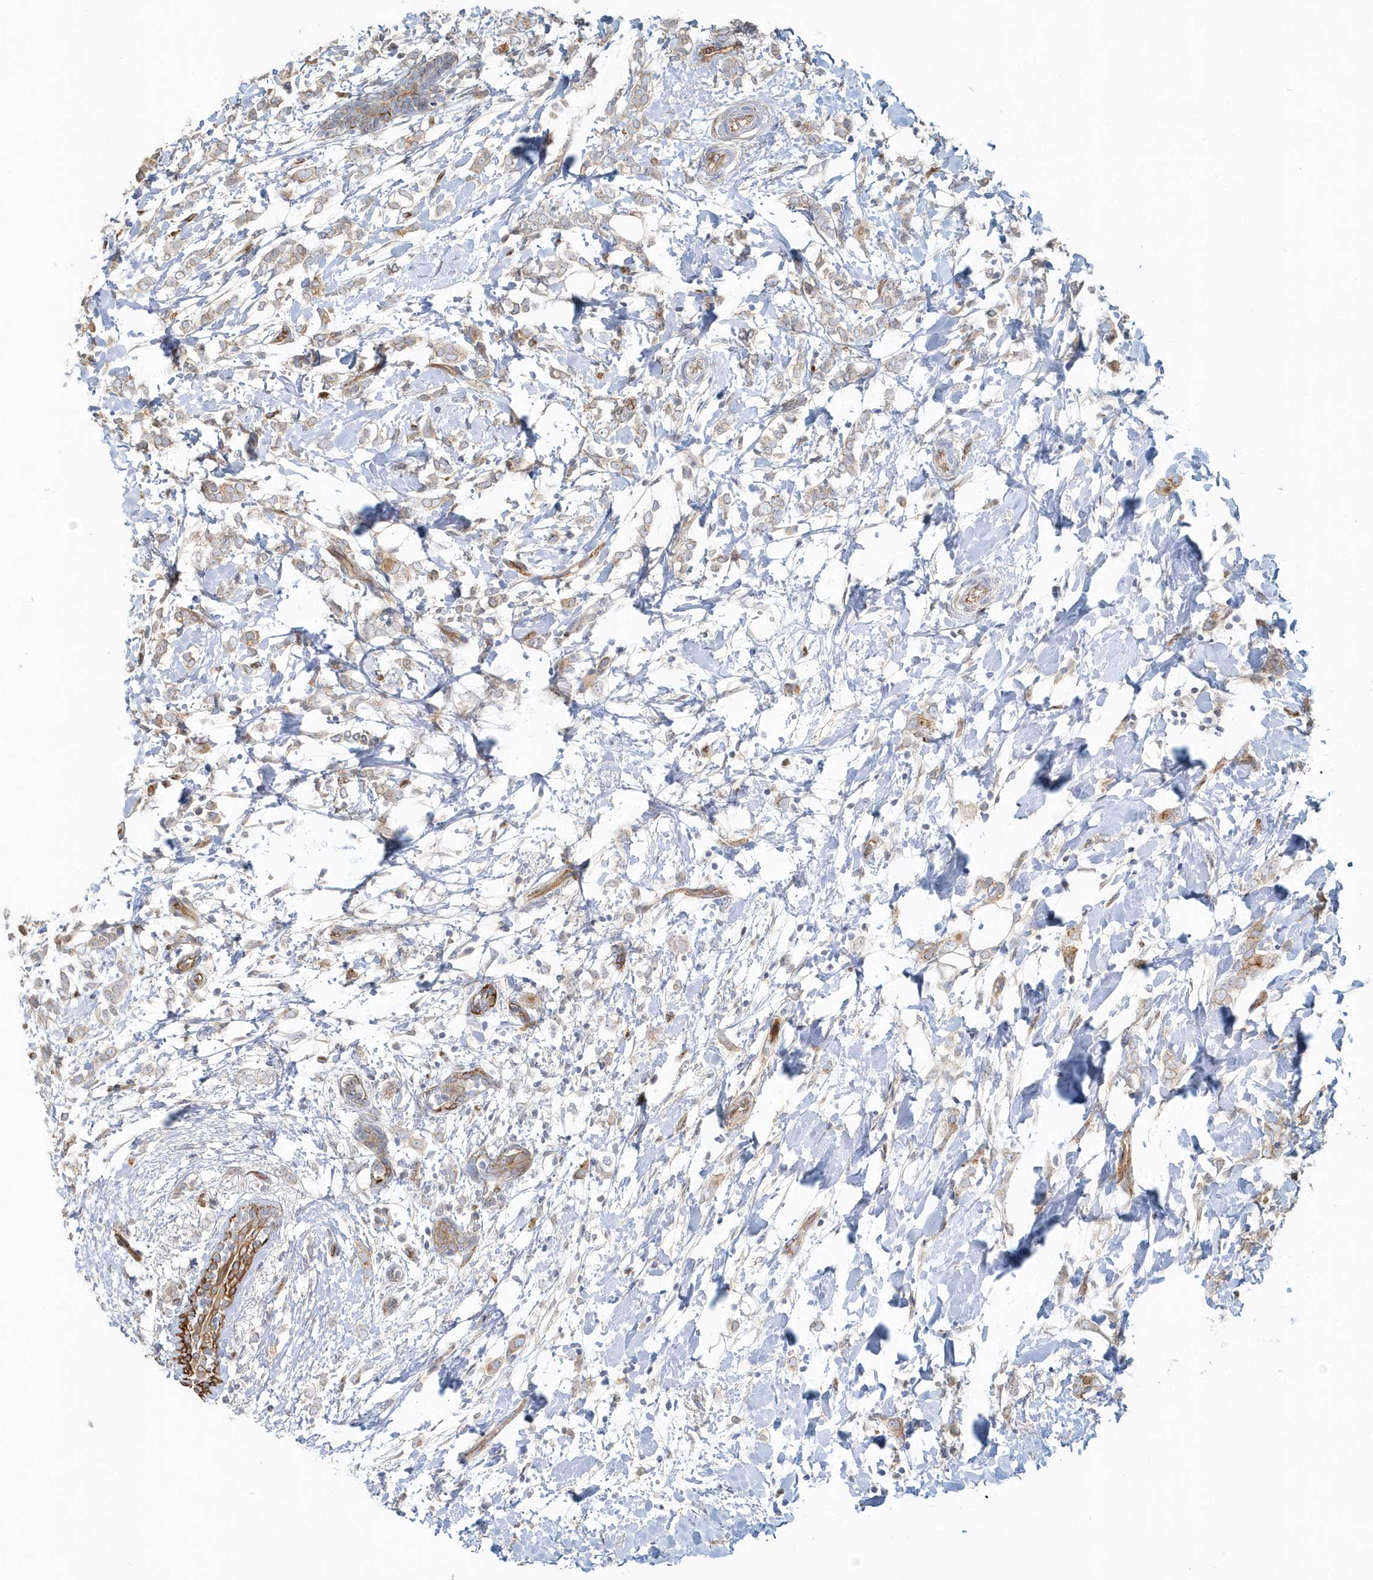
{"staining": {"intensity": "weak", "quantity": "25%-75%", "location": "cytoplasmic/membranous"}, "tissue": "breast cancer", "cell_type": "Tumor cells", "image_type": "cancer", "snomed": [{"axis": "morphology", "description": "Normal tissue, NOS"}, {"axis": "morphology", "description": "Lobular carcinoma"}, {"axis": "topography", "description": "Breast"}], "caption": "This is an image of immunohistochemistry staining of breast lobular carcinoma, which shows weak expression in the cytoplasmic/membranous of tumor cells.", "gene": "DNAH1", "patient": {"sex": "female", "age": 47}}